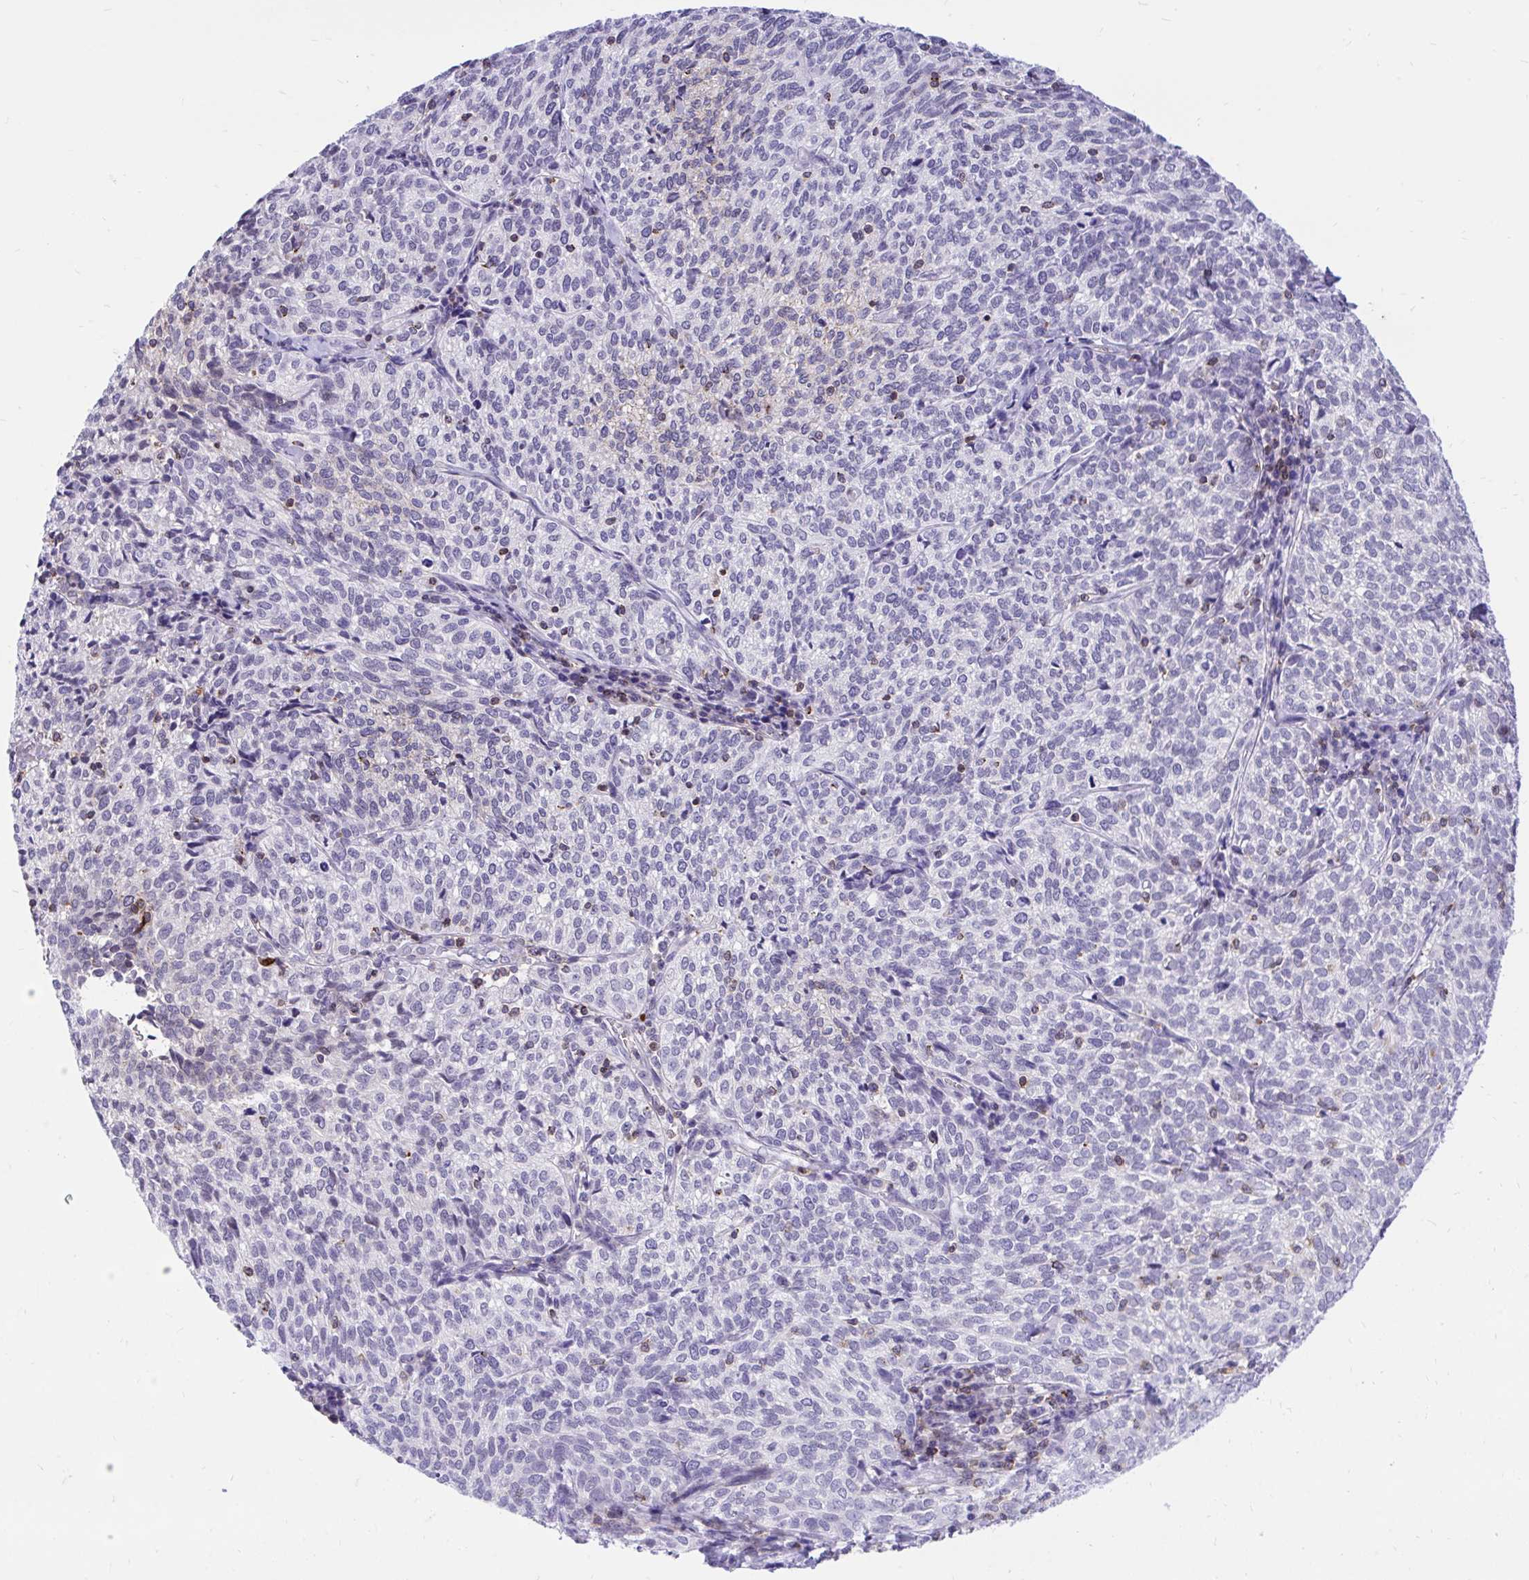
{"staining": {"intensity": "negative", "quantity": "none", "location": "none"}, "tissue": "cervical cancer", "cell_type": "Tumor cells", "image_type": "cancer", "snomed": [{"axis": "morphology", "description": "Normal tissue, NOS"}, {"axis": "morphology", "description": "Squamous cell carcinoma, NOS"}, {"axis": "topography", "description": "Vagina"}, {"axis": "topography", "description": "Cervix"}], "caption": "This is an IHC histopathology image of human cervical cancer. There is no positivity in tumor cells.", "gene": "CXCL8", "patient": {"sex": "female", "age": 45}}